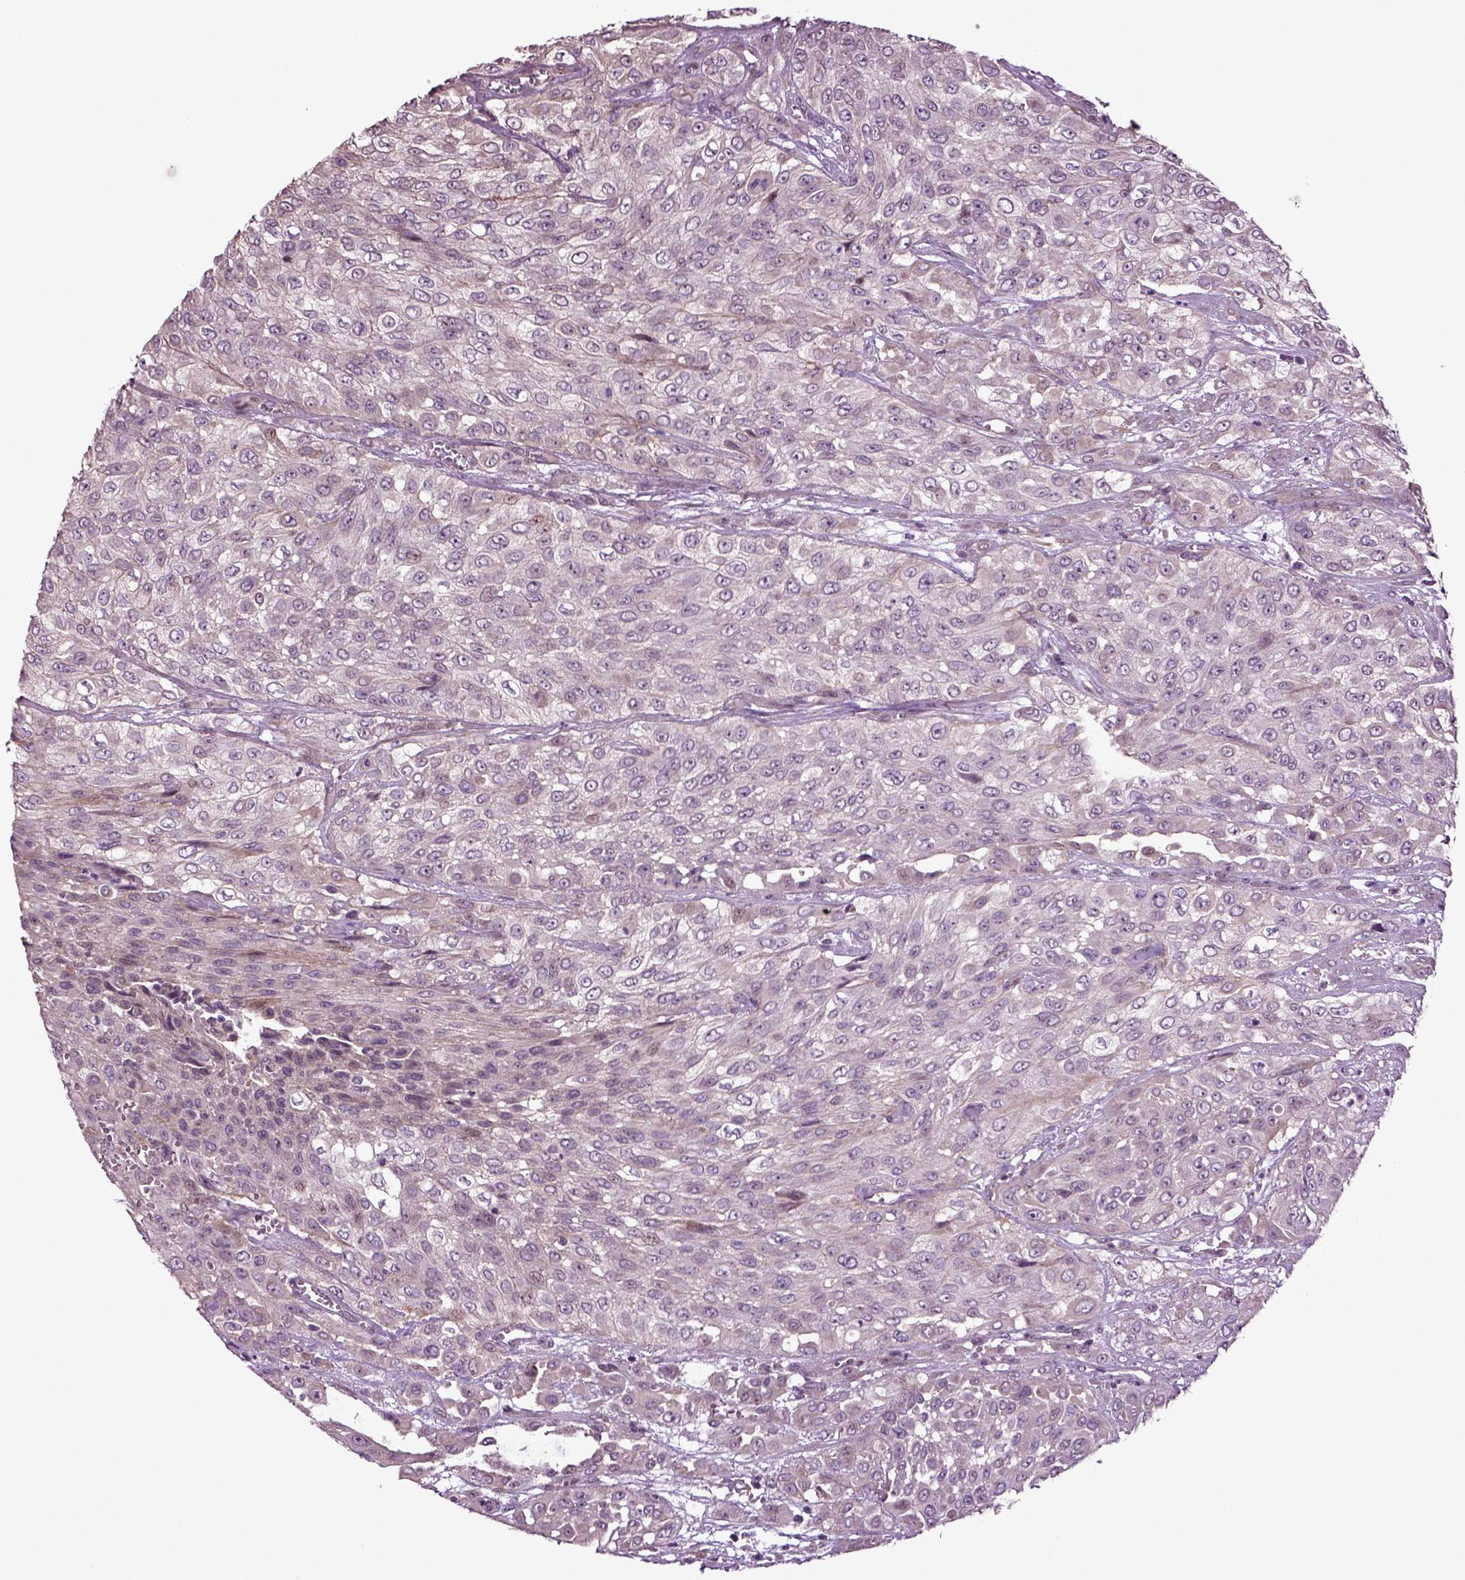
{"staining": {"intensity": "weak", "quantity": "<25%", "location": "cytoplasmic/membranous"}, "tissue": "urothelial cancer", "cell_type": "Tumor cells", "image_type": "cancer", "snomed": [{"axis": "morphology", "description": "Urothelial carcinoma, High grade"}, {"axis": "topography", "description": "Urinary bladder"}], "caption": "IHC micrograph of urothelial carcinoma (high-grade) stained for a protein (brown), which displays no positivity in tumor cells. The staining is performed using DAB (3,3'-diaminobenzidine) brown chromogen with nuclei counter-stained in using hematoxylin.", "gene": "HAGHL", "patient": {"sex": "male", "age": 57}}